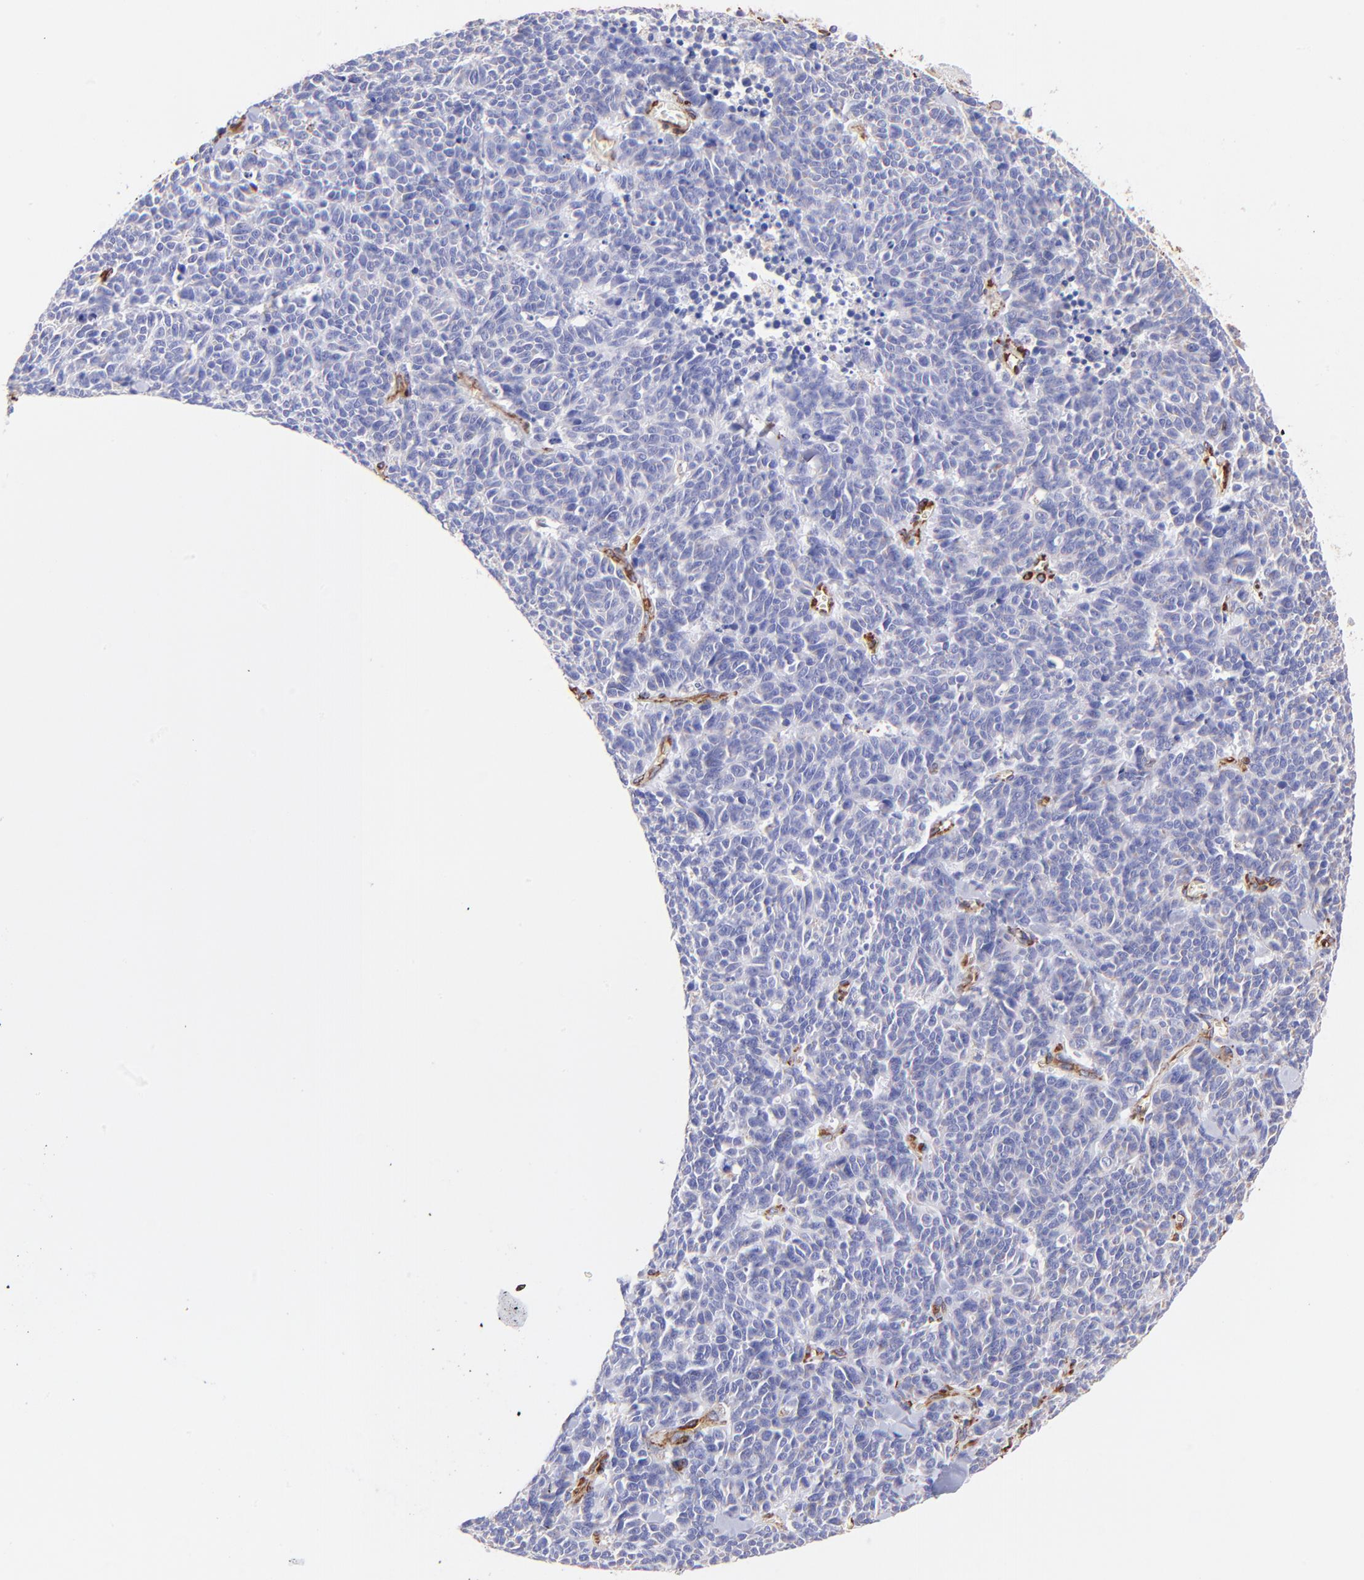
{"staining": {"intensity": "negative", "quantity": "none", "location": "none"}, "tissue": "lung cancer", "cell_type": "Tumor cells", "image_type": "cancer", "snomed": [{"axis": "morphology", "description": "Neoplasm, malignant, NOS"}, {"axis": "topography", "description": "Lung"}], "caption": "High magnification brightfield microscopy of lung cancer stained with DAB (brown) and counterstained with hematoxylin (blue): tumor cells show no significant expression.", "gene": "SPARC", "patient": {"sex": "female", "age": 58}}